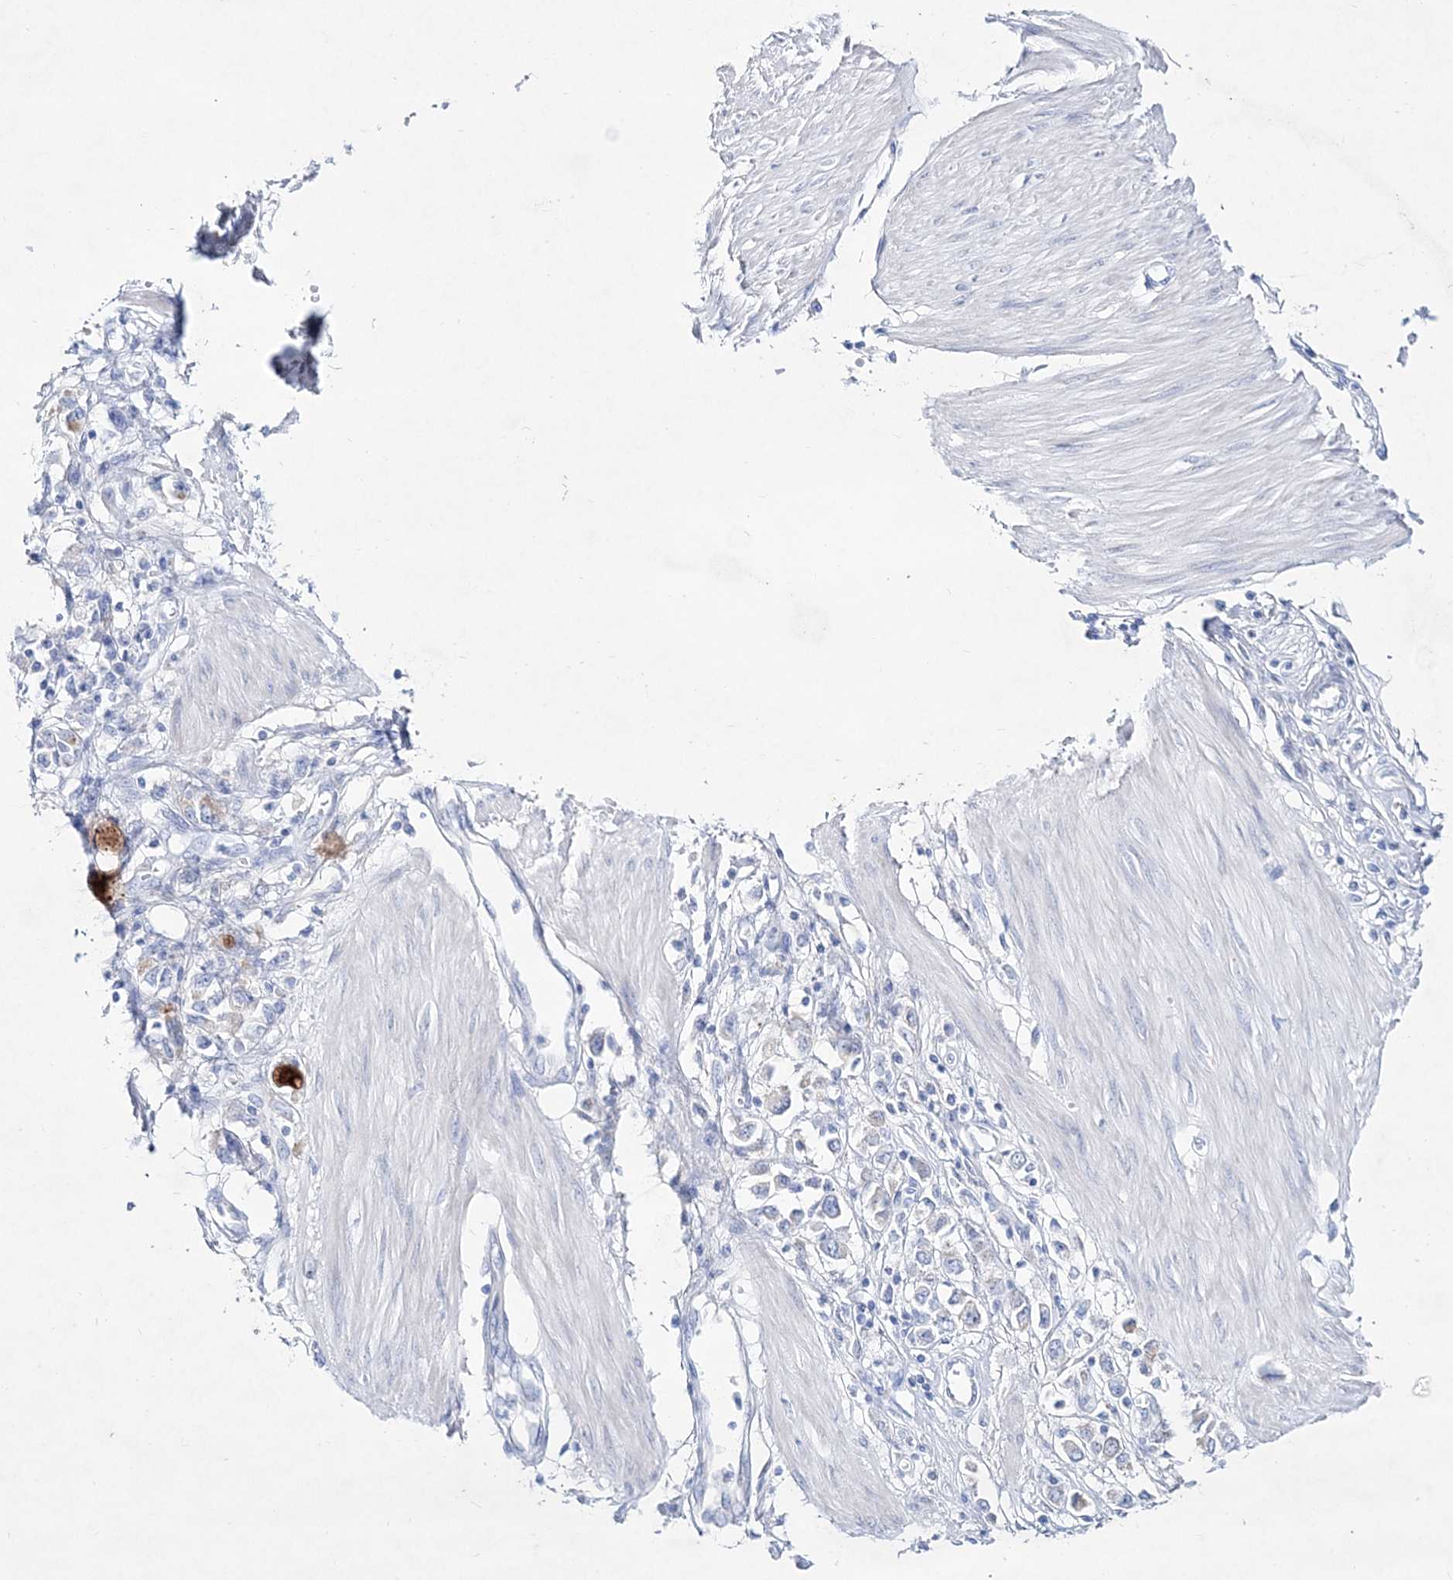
{"staining": {"intensity": "negative", "quantity": "none", "location": "none"}, "tissue": "stomach cancer", "cell_type": "Tumor cells", "image_type": "cancer", "snomed": [{"axis": "morphology", "description": "Adenocarcinoma, NOS"}, {"axis": "topography", "description": "Stomach"}], "caption": "Tumor cells are negative for protein expression in human stomach adenocarcinoma. Nuclei are stained in blue.", "gene": "SPINK7", "patient": {"sex": "female", "age": 76}}